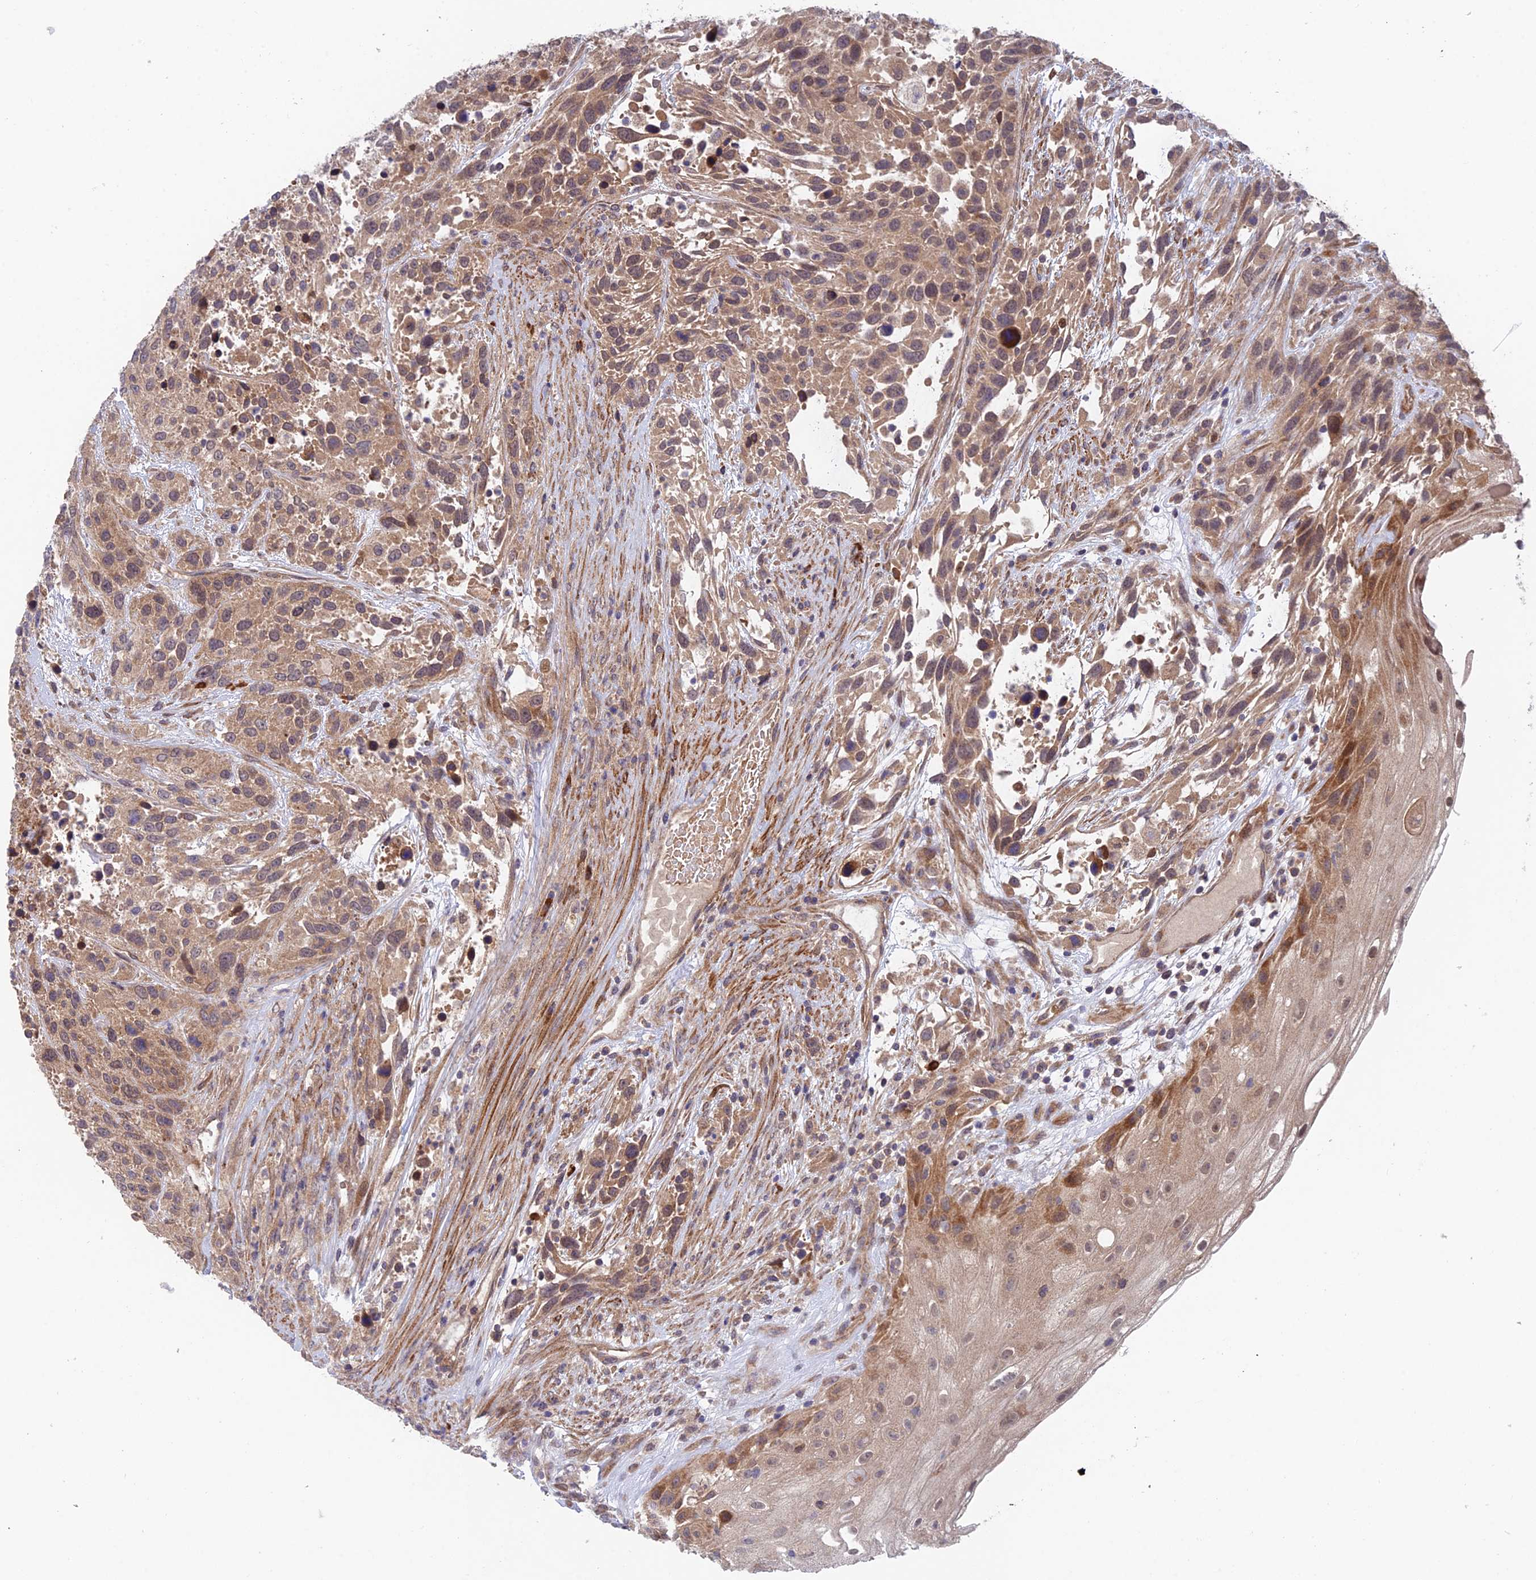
{"staining": {"intensity": "weak", "quantity": ">75%", "location": "cytoplasmic/membranous,nuclear"}, "tissue": "urothelial cancer", "cell_type": "Tumor cells", "image_type": "cancer", "snomed": [{"axis": "morphology", "description": "Urothelial carcinoma, High grade"}, {"axis": "topography", "description": "Urinary bladder"}], "caption": "This image exhibits immunohistochemistry staining of human urothelial carcinoma (high-grade), with low weak cytoplasmic/membranous and nuclear positivity in about >75% of tumor cells.", "gene": "UROS", "patient": {"sex": "female", "age": 70}}